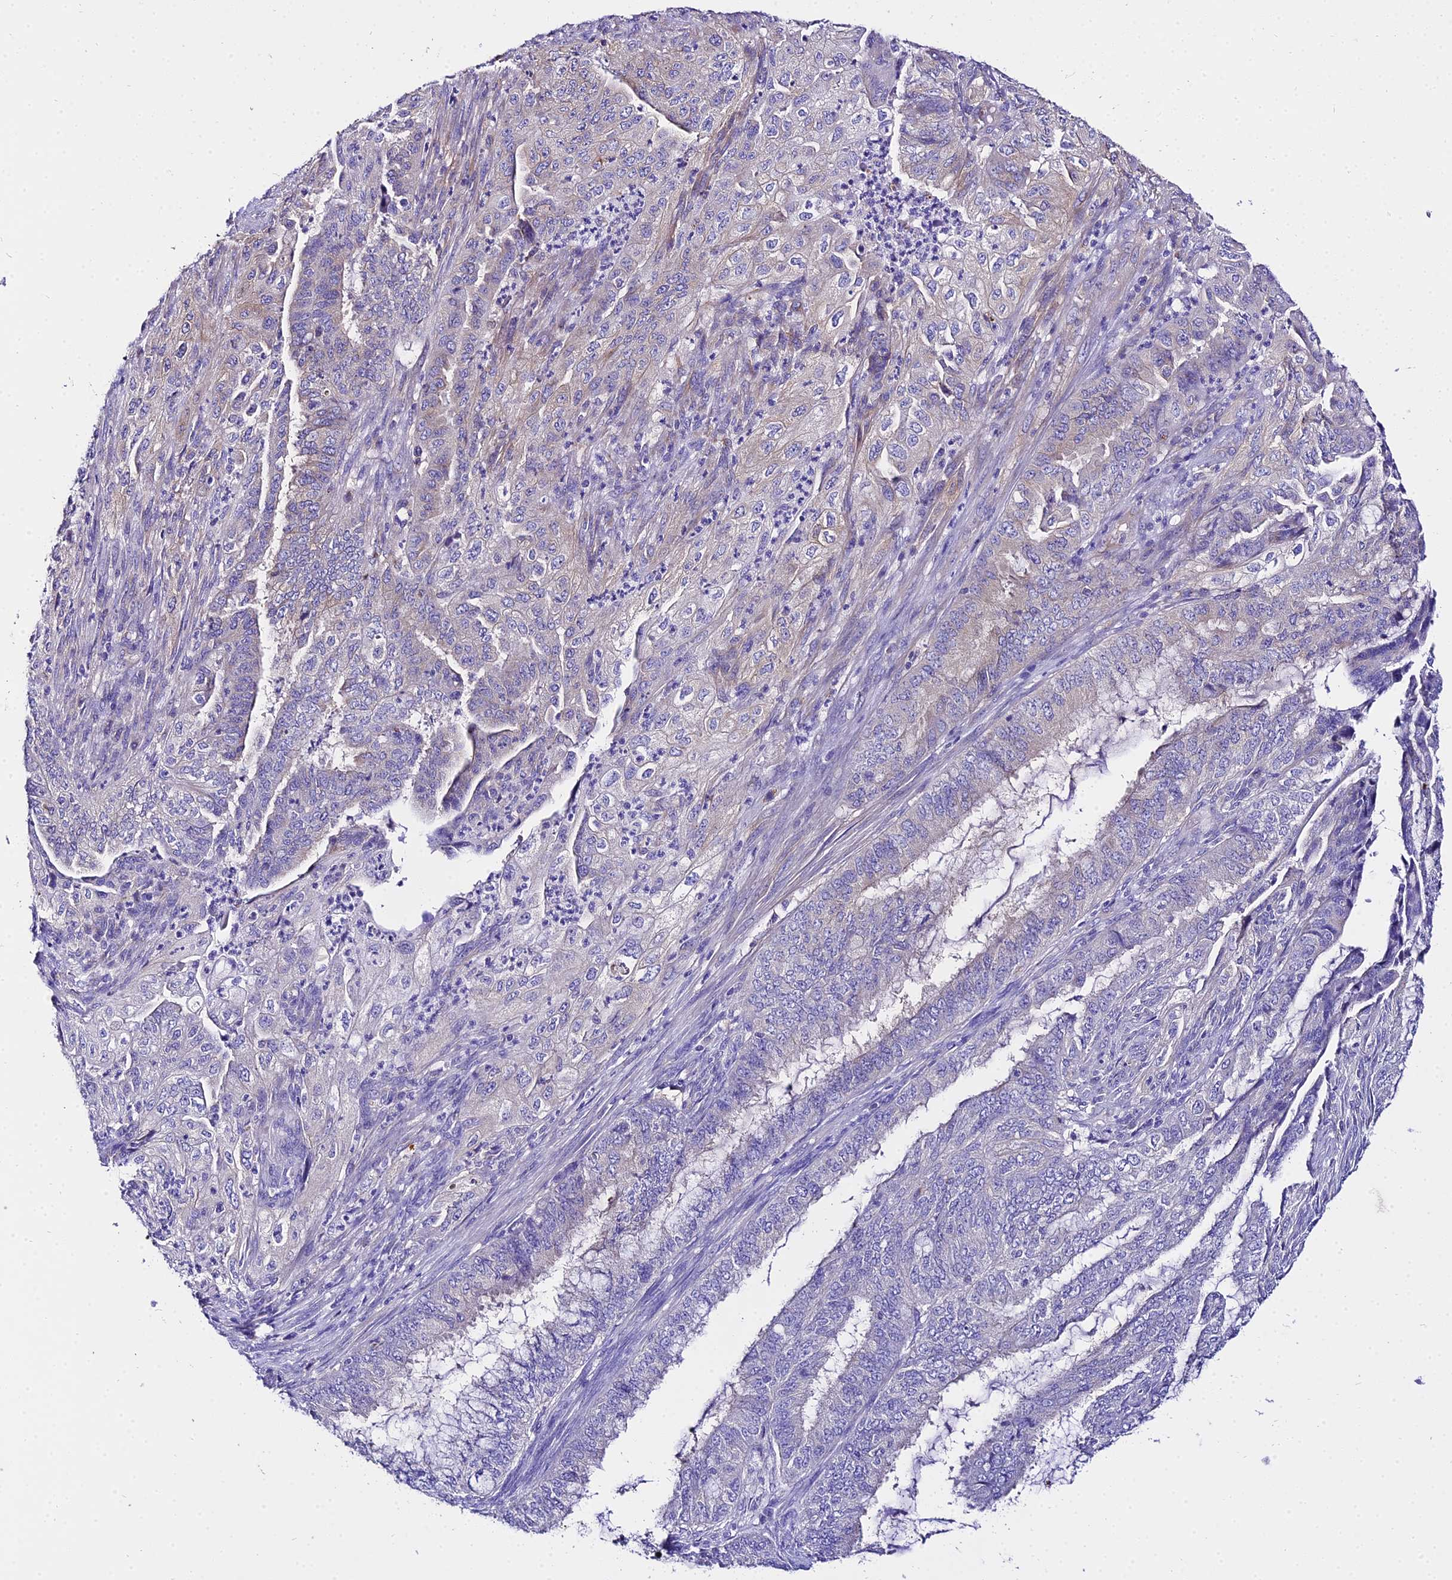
{"staining": {"intensity": "negative", "quantity": "none", "location": "none"}, "tissue": "endometrial cancer", "cell_type": "Tumor cells", "image_type": "cancer", "snomed": [{"axis": "morphology", "description": "Adenocarcinoma, NOS"}, {"axis": "topography", "description": "Endometrium"}], "caption": "The micrograph shows no staining of tumor cells in endometrial adenocarcinoma.", "gene": "TUBA3D", "patient": {"sex": "female", "age": 51}}